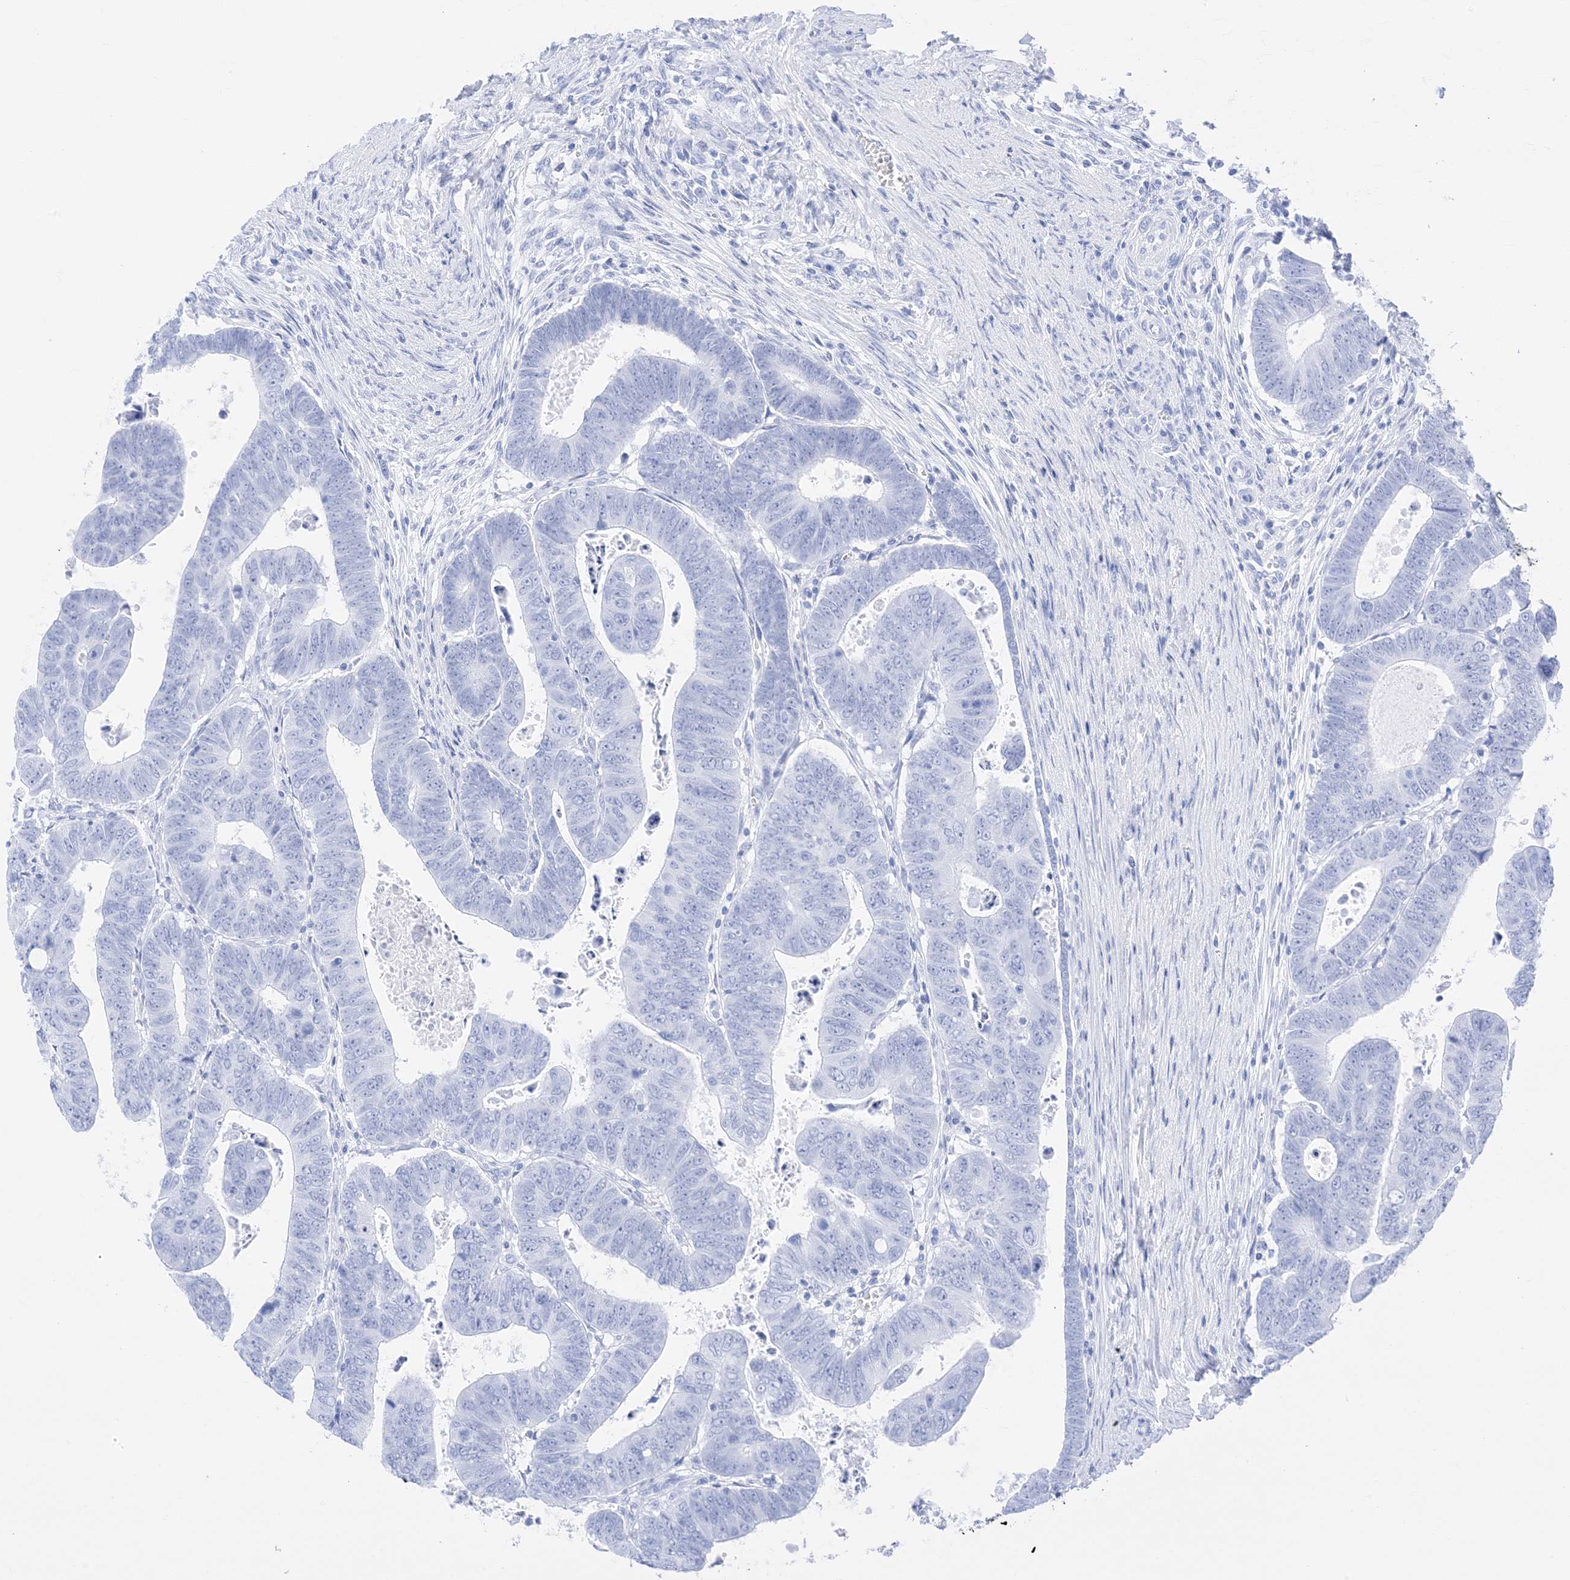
{"staining": {"intensity": "negative", "quantity": "none", "location": "none"}, "tissue": "colorectal cancer", "cell_type": "Tumor cells", "image_type": "cancer", "snomed": [{"axis": "morphology", "description": "Normal tissue, NOS"}, {"axis": "morphology", "description": "Adenocarcinoma, NOS"}, {"axis": "topography", "description": "Rectum"}], "caption": "This is an immunohistochemistry (IHC) histopathology image of adenocarcinoma (colorectal). There is no positivity in tumor cells.", "gene": "MUC17", "patient": {"sex": "female", "age": 65}}